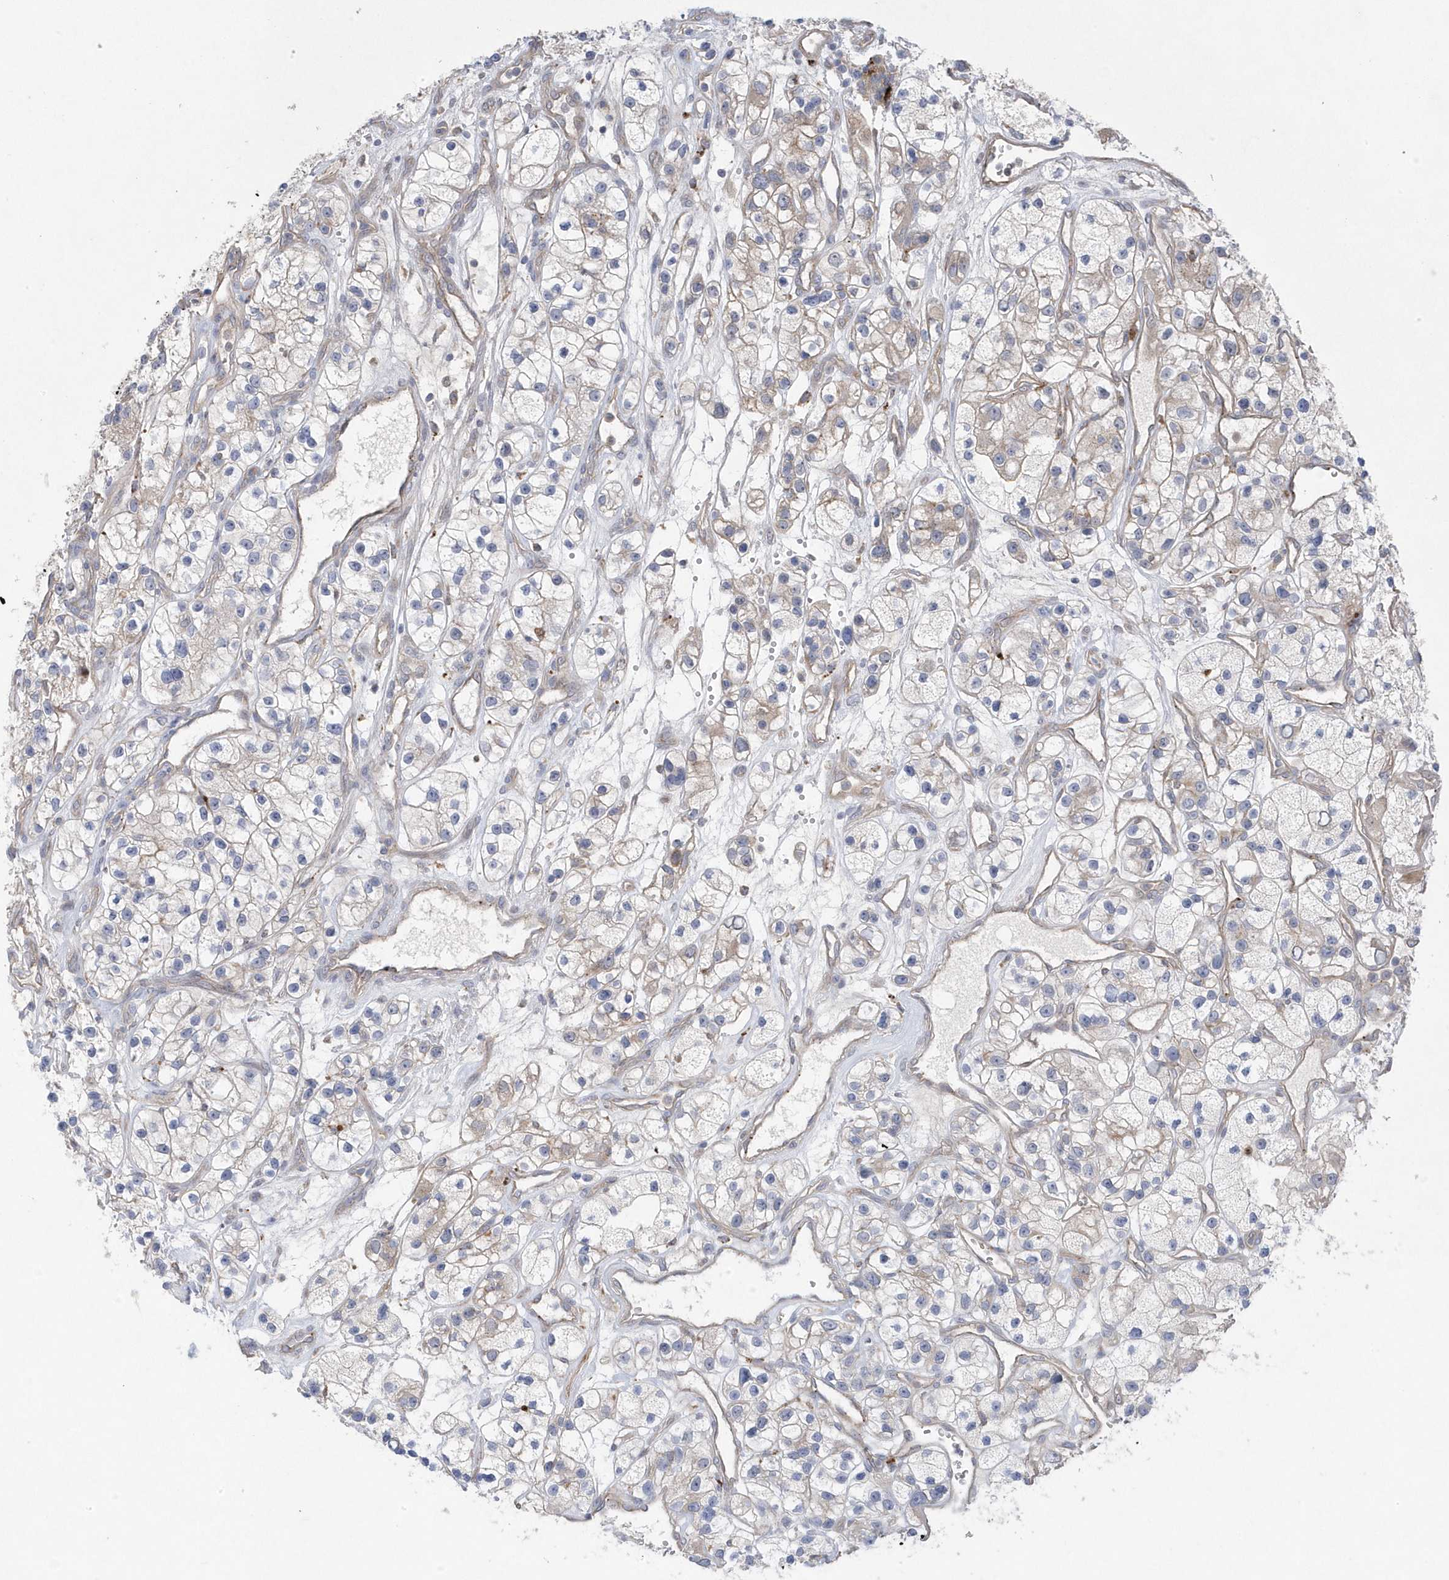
{"staining": {"intensity": "negative", "quantity": "none", "location": "none"}, "tissue": "renal cancer", "cell_type": "Tumor cells", "image_type": "cancer", "snomed": [{"axis": "morphology", "description": "Adenocarcinoma, NOS"}, {"axis": "topography", "description": "Kidney"}], "caption": "An immunohistochemistry photomicrograph of adenocarcinoma (renal) is shown. There is no staining in tumor cells of adenocarcinoma (renal).", "gene": "ANAPC1", "patient": {"sex": "female", "age": 57}}